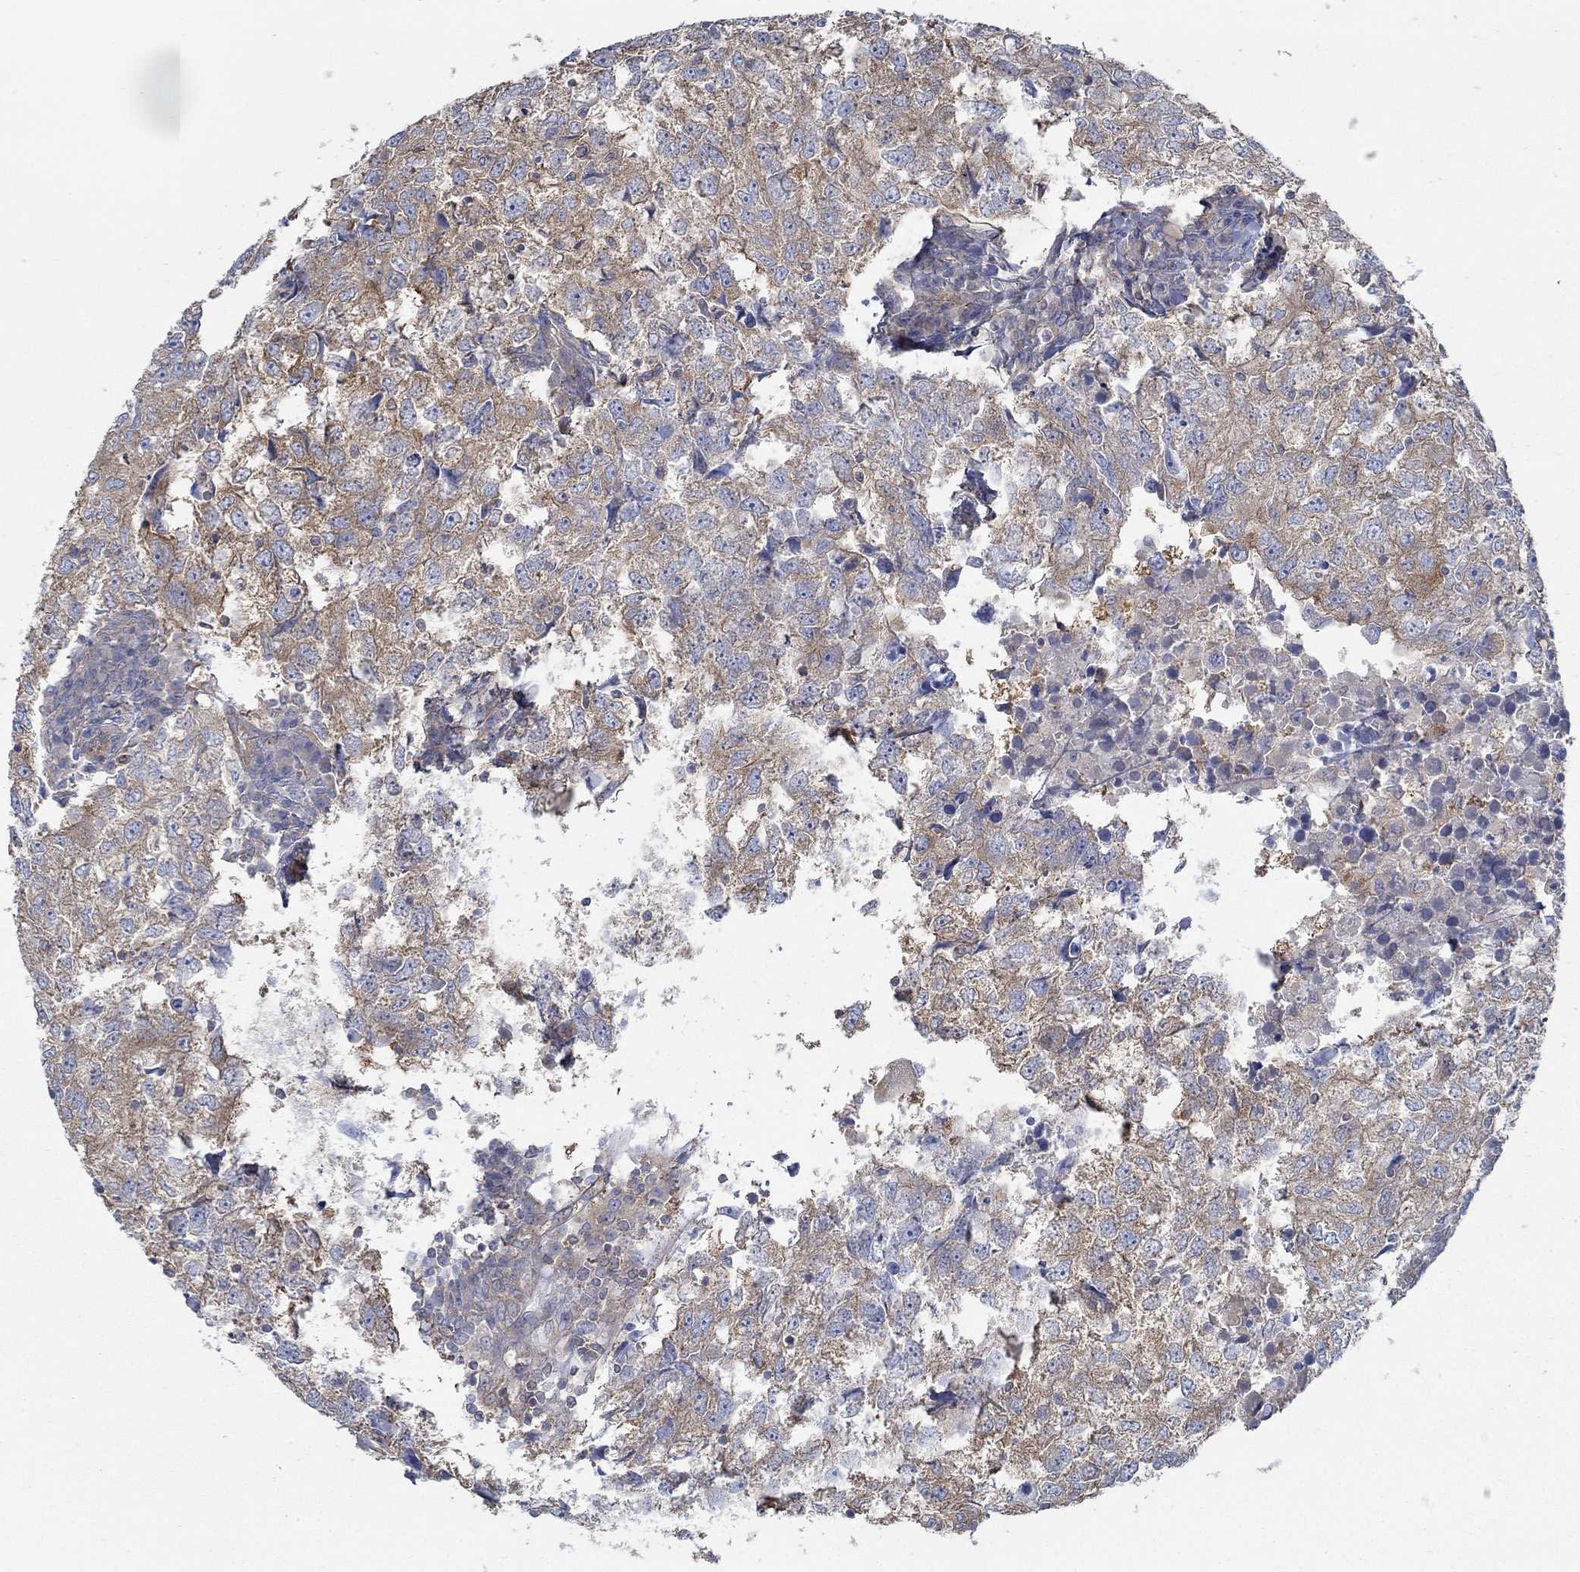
{"staining": {"intensity": "moderate", "quantity": "25%-75%", "location": "cytoplasmic/membranous"}, "tissue": "breast cancer", "cell_type": "Tumor cells", "image_type": "cancer", "snomed": [{"axis": "morphology", "description": "Duct carcinoma"}, {"axis": "topography", "description": "Breast"}], "caption": "Breast cancer was stained to show a protein in brown. There is medium levels of moderate cytoplasmic/membranous positivity in approximately 25%-75% of tumor cells.", "gene": "SPAG9", "patient": {"sex": "female", "age": 30}}